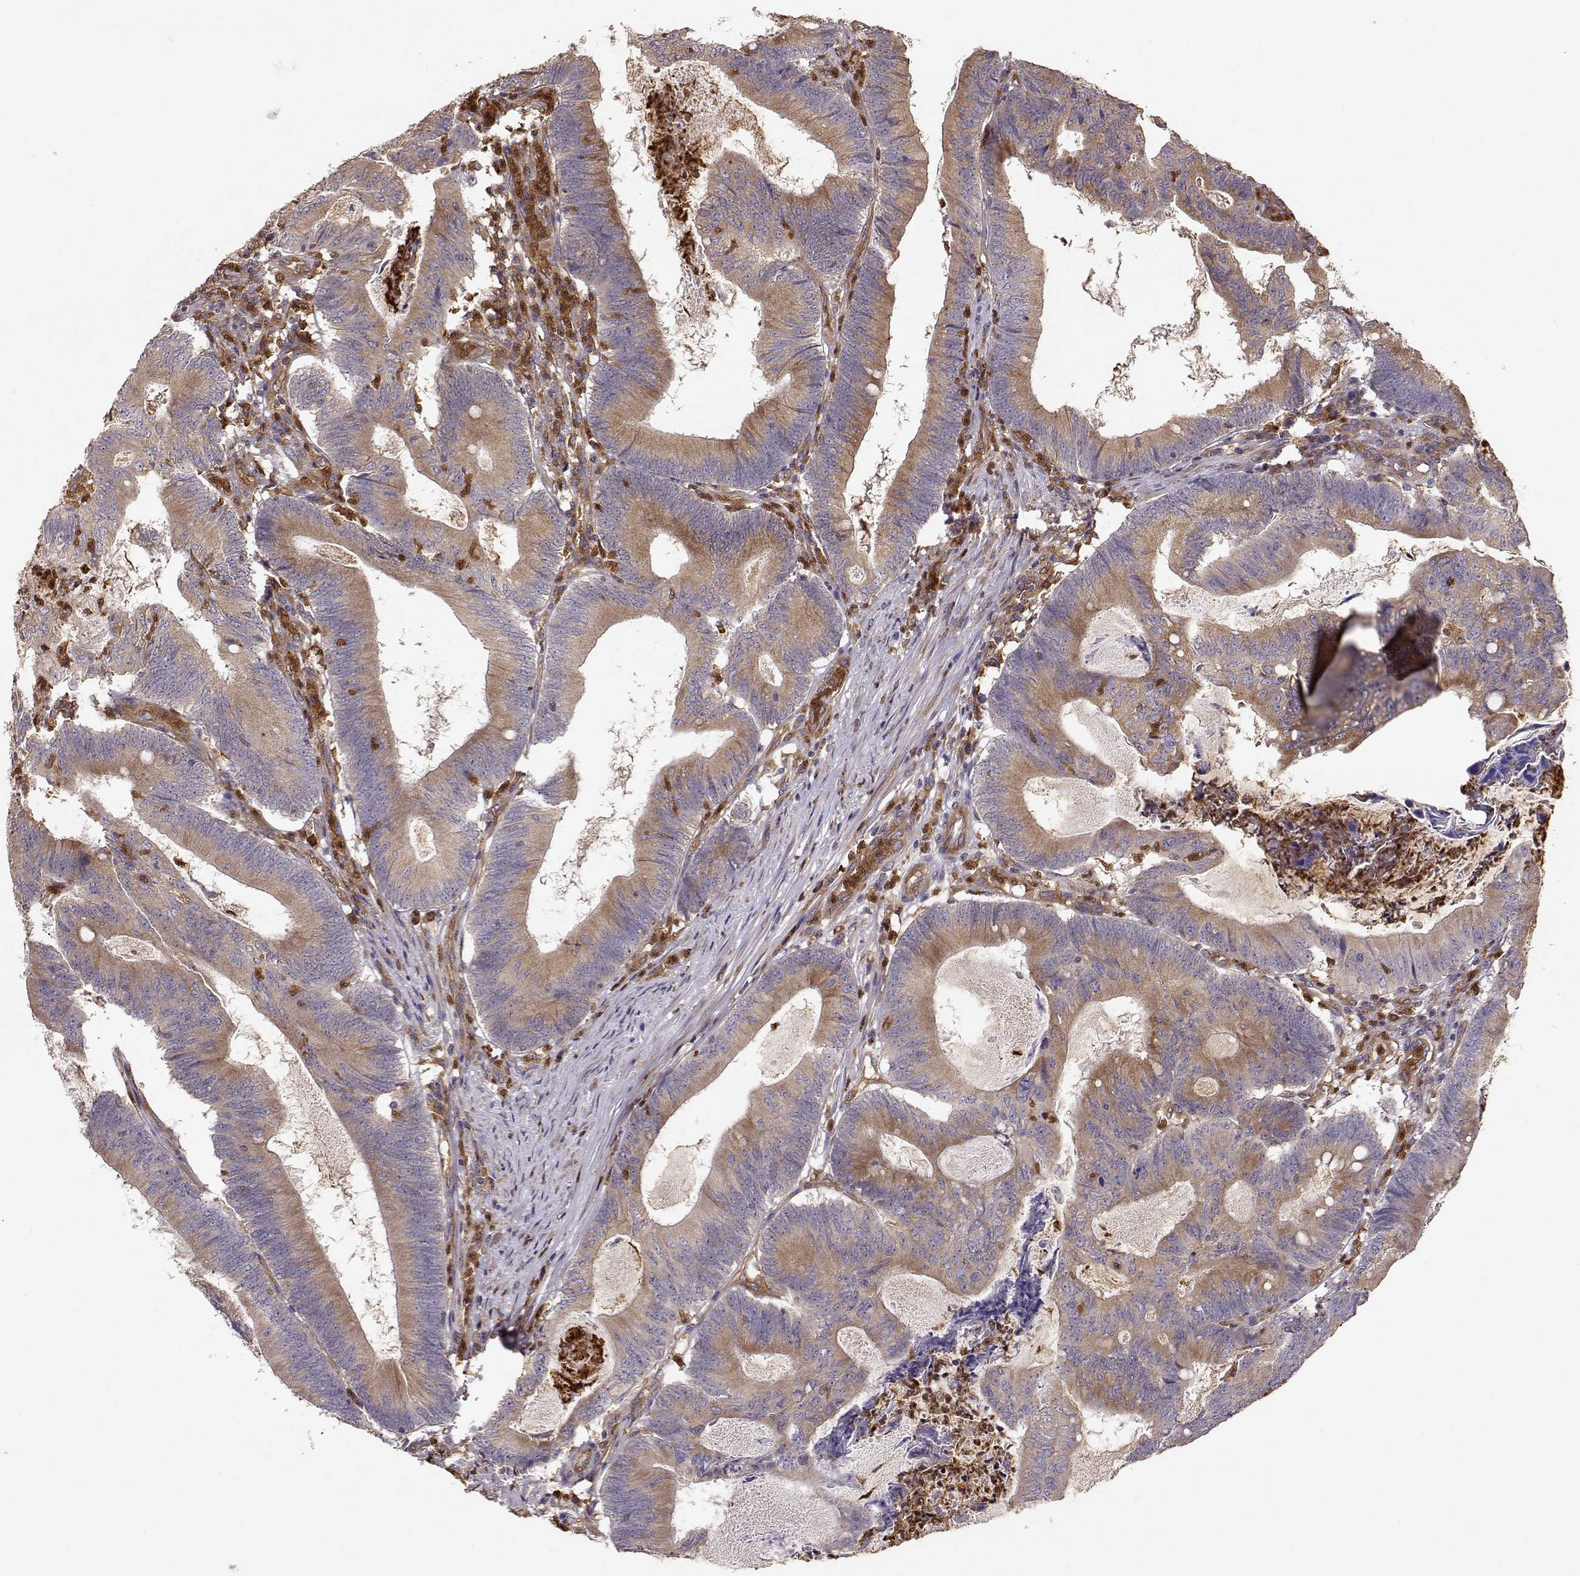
{"staining": {"intensity": "weak", "quantity": ">75%", "location": "cytoplasmic/membranous"}, "tissue": "colorectal cancer", "cell_type": "Tumor cells", "image_type": "cancer", "snomed": [{"axis": "morphology", "description": "Adenocarcinoma, NOS"}, {"axis": "topography", "description": "Colon"}], "caption": "Brown immunohistochemical staining in colorectal cancer exhibits weak cytoplasmic/membranous positivity in about >75% of tumor cells.", "gene": "ARHGEF2", "patient": {"sex": "female", "age": 70}}